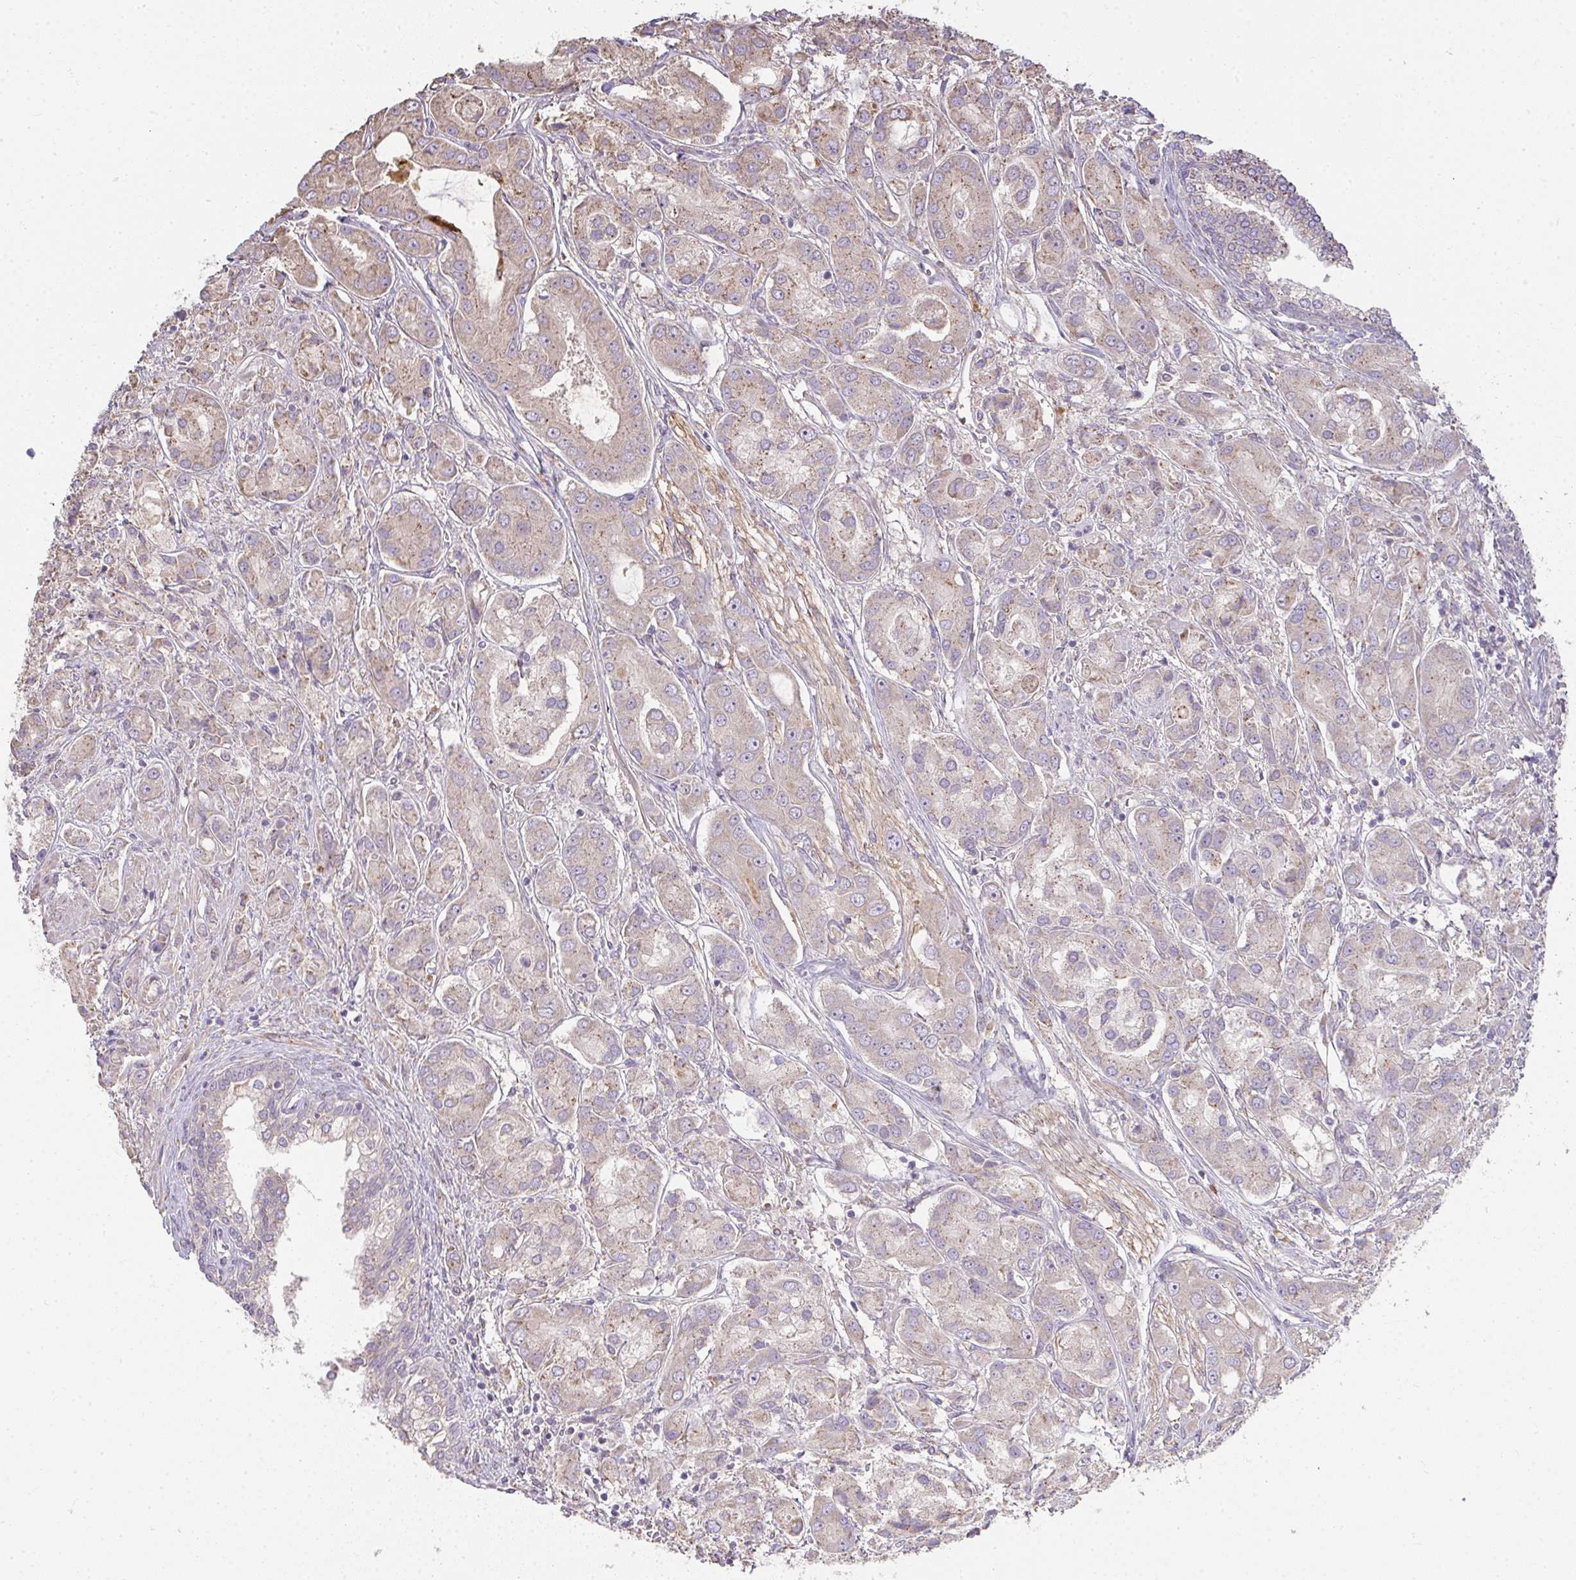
{"staining": {"intensity": "weak", "quantity": "25%-75%", "location": "cytoplasmic/membranous"}, "tissue": "prostate cancer", "cell_type": "Tumor cells", "image_type": "cancer", "snomed": [{"axis": "morphology", "description": "Adenocarcinoma, High grade"}, {"axis": "topography", "description": "Prostate"}], "caption": "A histopathology image of human adenocarcinoma (high-grade) (prostate) stained for a protein shows weak cytoplasmic/membranous brown staining in tumor cells.", "gene": "BRINP3", "patient": {"sex": "male", "age": 67}}